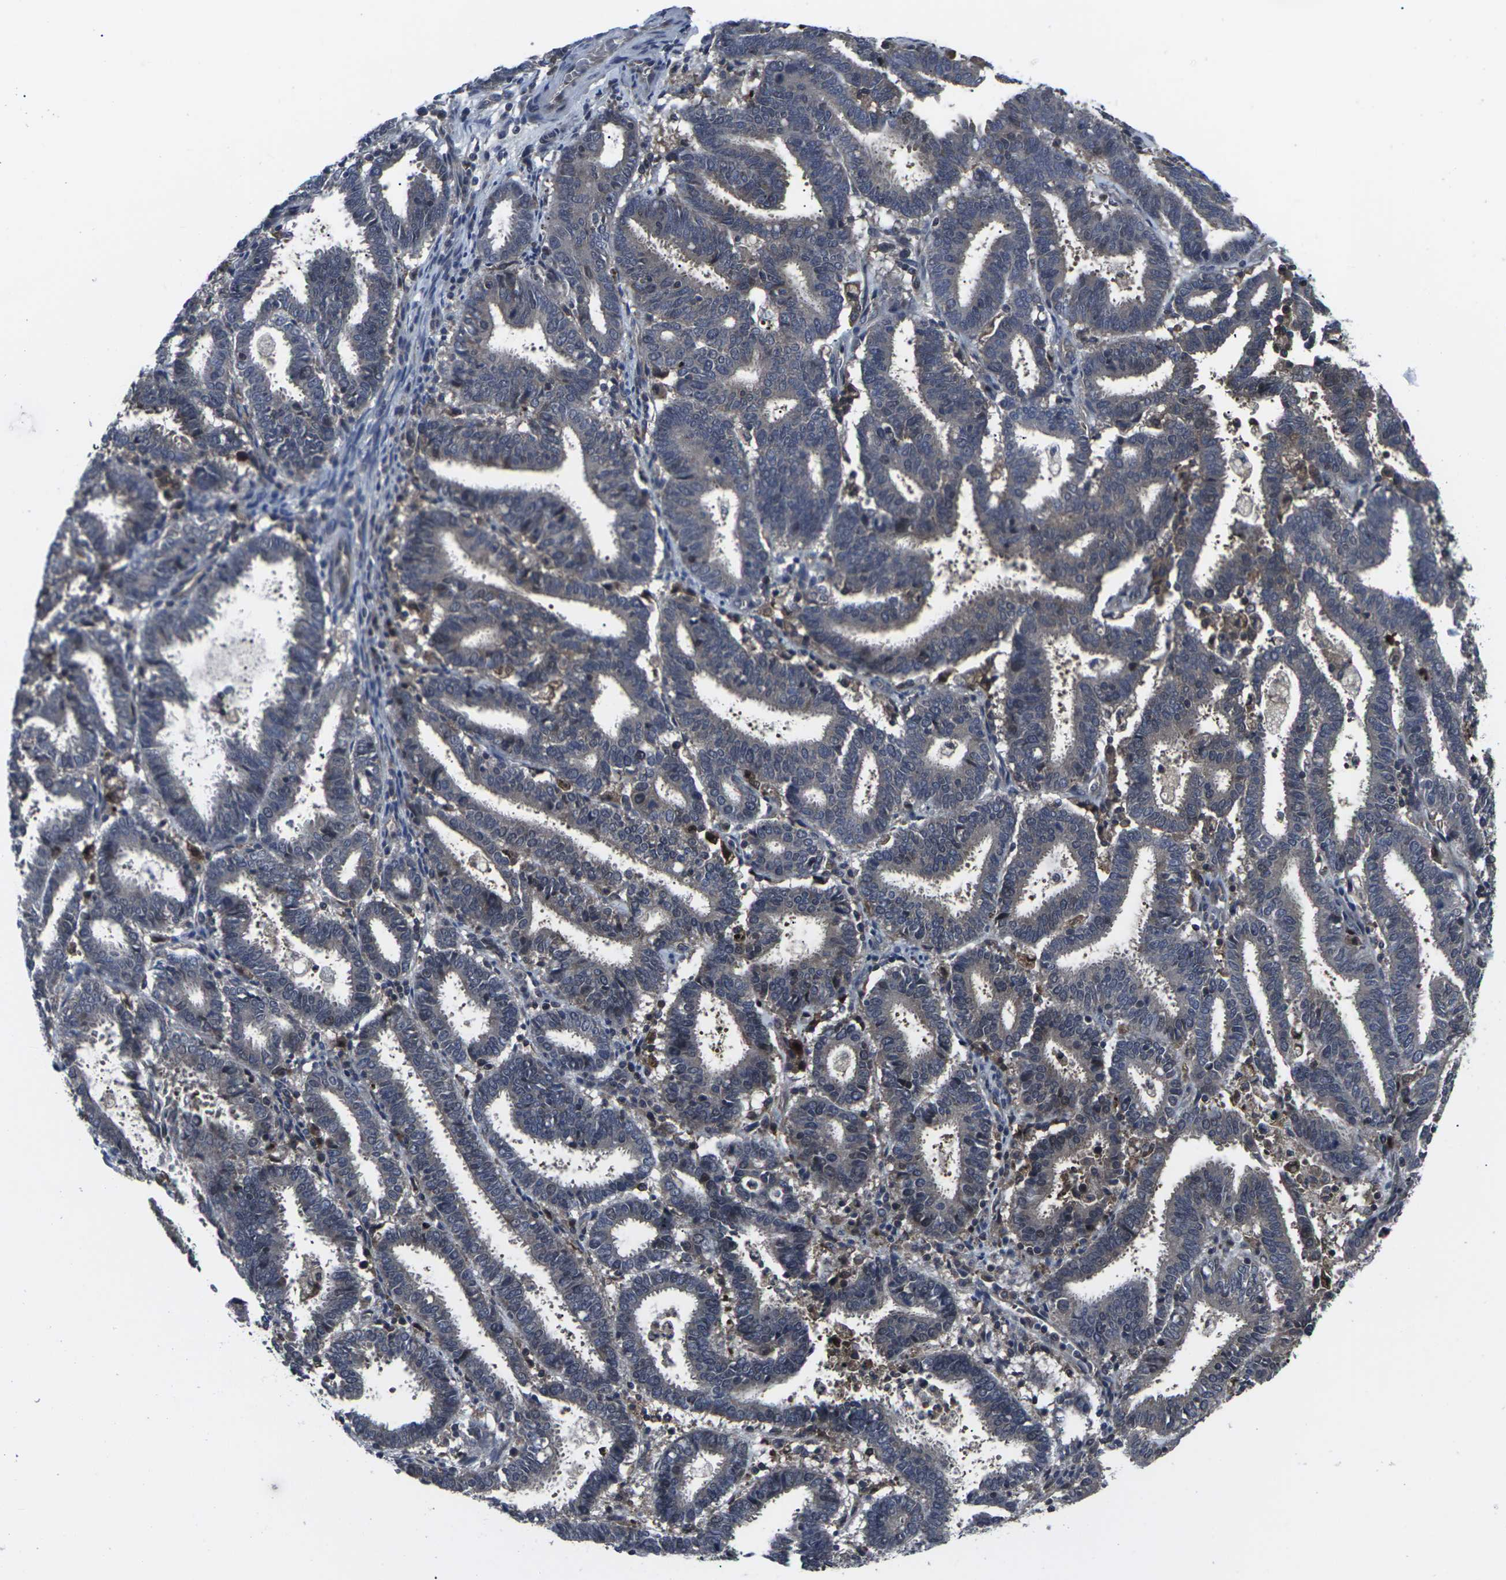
{"staining": {"intensity": "negative", "quantity": "none", "location": "none"}, "tissue": "endometrial cancer", "cell_type": "Tumor cells", "image_type": "cancer", "snomed": [{"axis": "morphology", "description": "Adenocarcinoma, NOS"}, {"axis": "topography", "description": "Uterus"}], "caption": "IHC micrograph of neoplastic tissue: adenocarcinoma (endometrial) stained with DAB reveals no significant protein staining in tumor cells.", "gene": "HPRT1", "patient": {"sex": "female", "age": 83}}